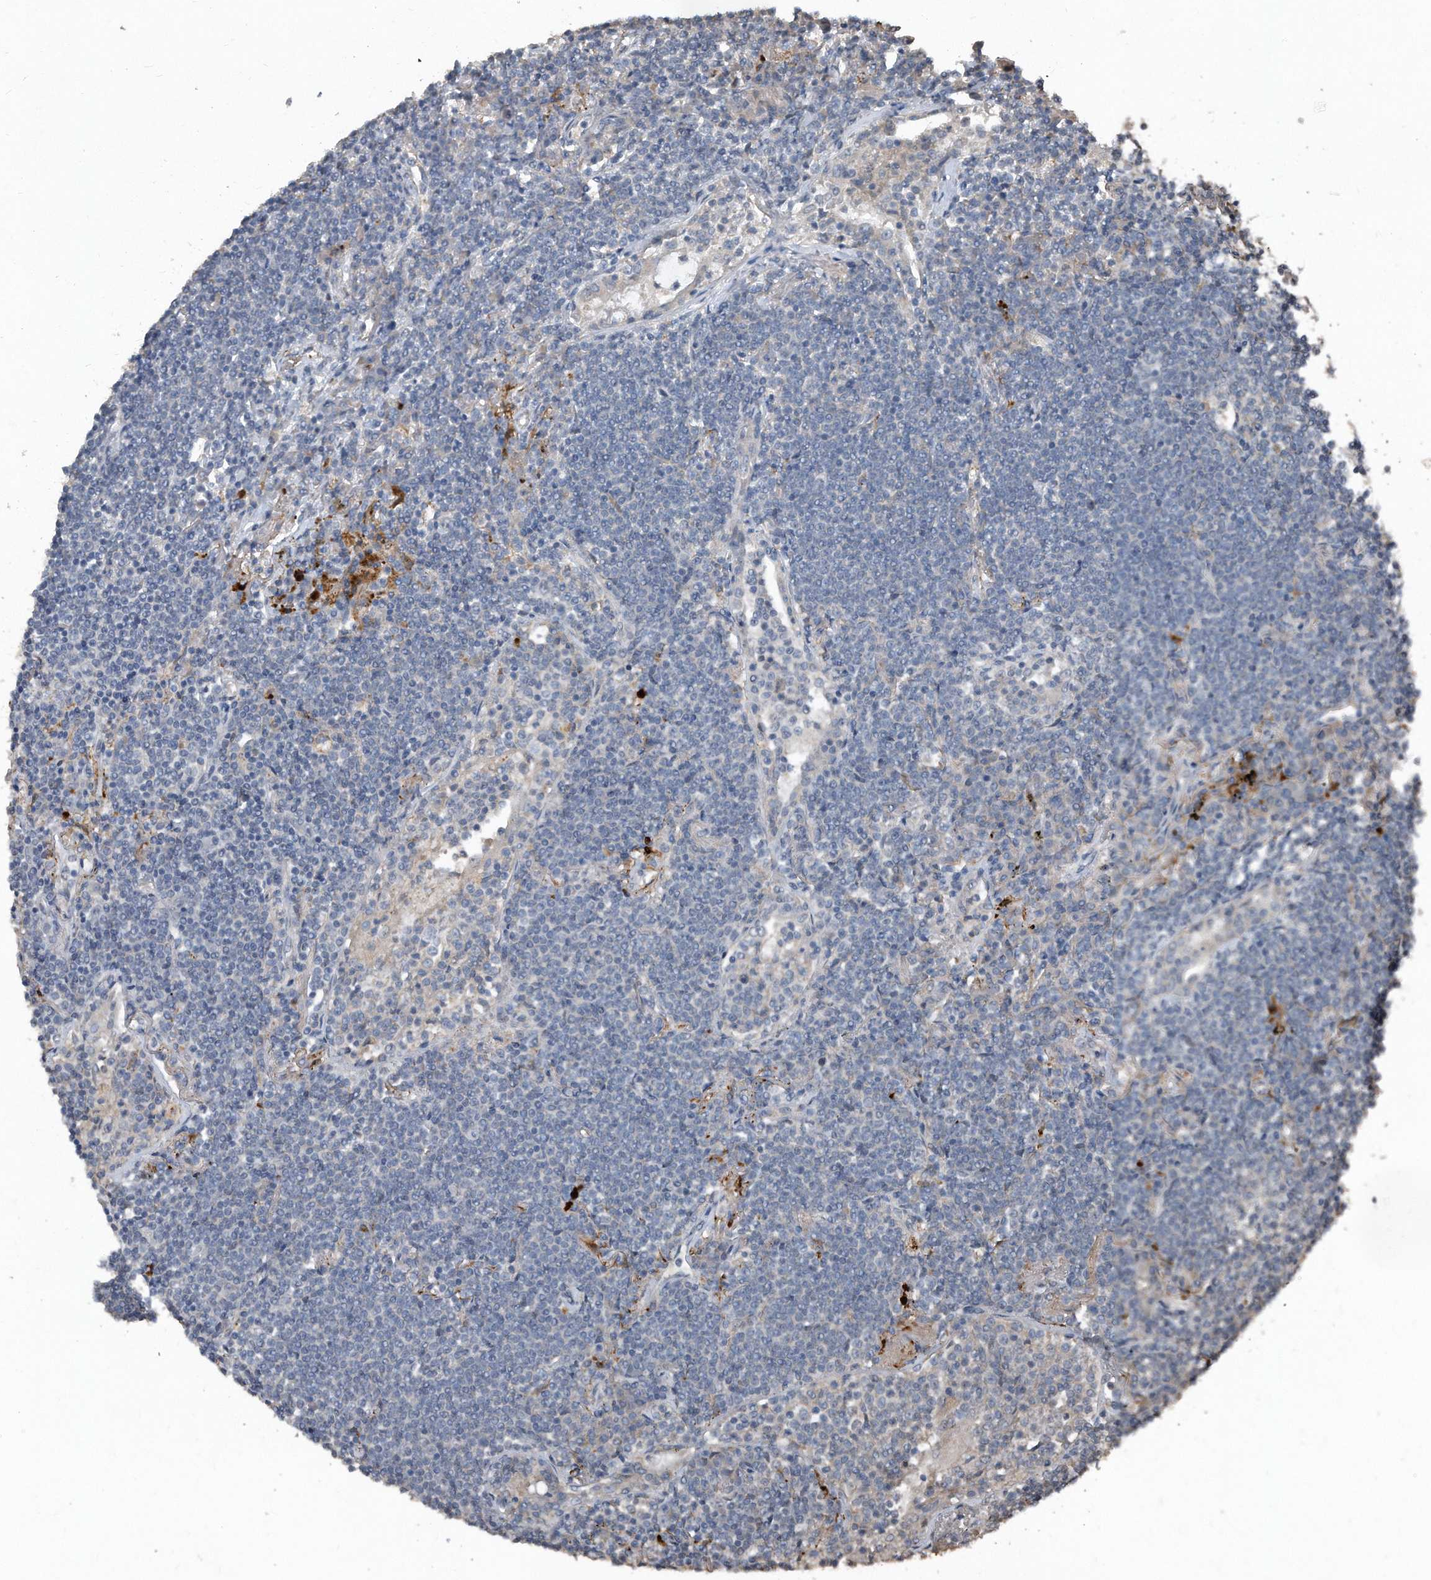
{"staining": {"intensity": "negative", "quantity": "none", "location": "none"}, "tissue": "lymphoma", "cell_type": "Tumor cells", "image_type": "cancer", "snomed": [{"axis": "morphology", "description": "Malignant lymphoma, non-Hodgkin's type, Low grade"}, {"axis": "topography", "description": "Lung"}], "caption": "This is a image of immunohistochemistry (IHC) staining of lymphoma, which shows no expression in tumor cells.", "gene": "ANKRD10", "patient": {"sex": "female", "age": 71}}